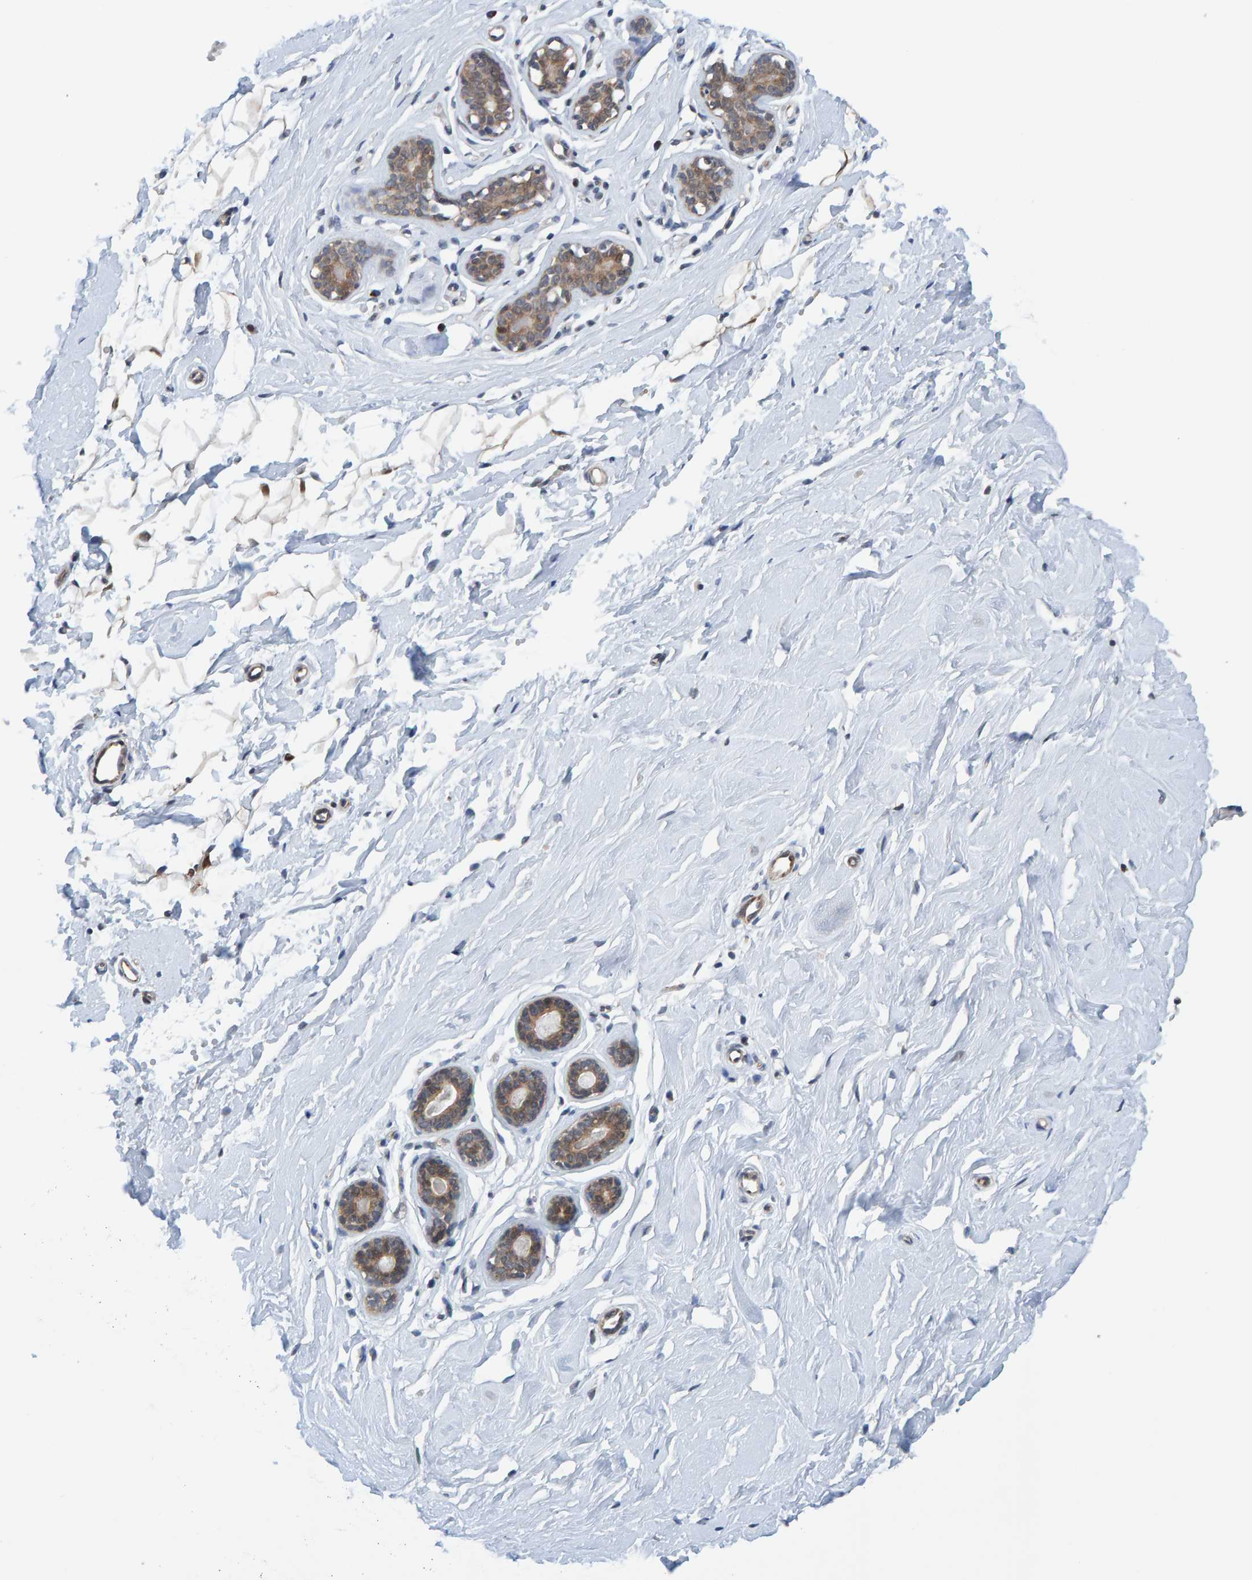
{"staining": {"intensity": "negative", "quantity": "none", "location": "none"}, "tissue": "breast", "cell_type": "Adipocytes", "image_type": "normal", "snomed": [{"axis": "morphology", "description": "Normal tissue, NOS"}, {"axis": "topography", "description": "Breast"}], "caption": "IHC of unremarkable human breast demonstrates no positivity in adipocytes.", "gene": "SCRN2", "patient": {"sex": "female", "age": 23}}